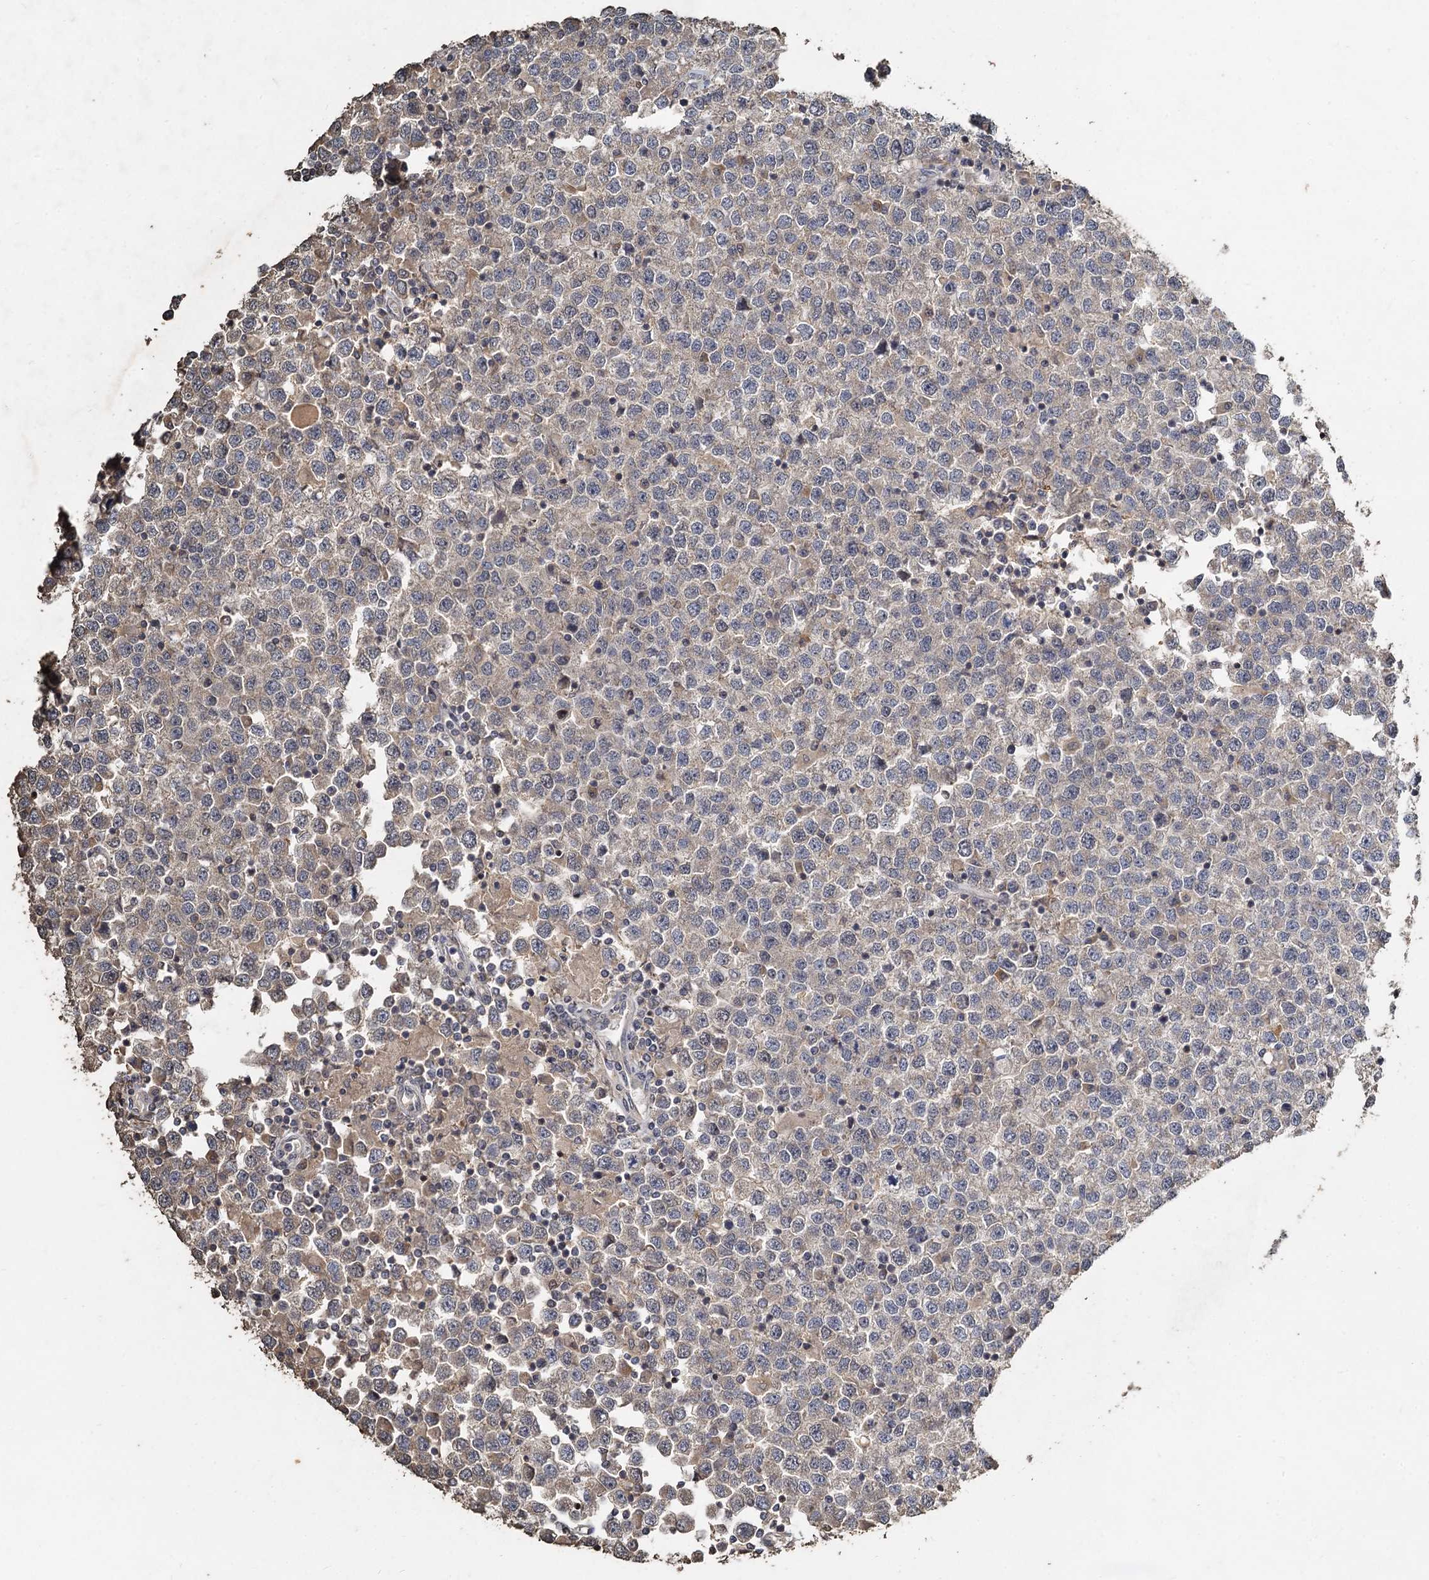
{"staining": {"intensity": "negative", "quantity": "none", "location": "none"}, "tissue": "testis cancer", "cell_type": "Tumor cells", "image_type": "cancer", "snomed": [{"axis": "morphology", "description": "Seminoma, NOS"}, {"axis": "topography", "description": "Testis"}], "caption": "Seminoma (testis) was stained to show a protein in brown. There is no significant staining in tumor cells.", "gene": "CCDC61", "patient": {"sex": "male", "age": 65}}